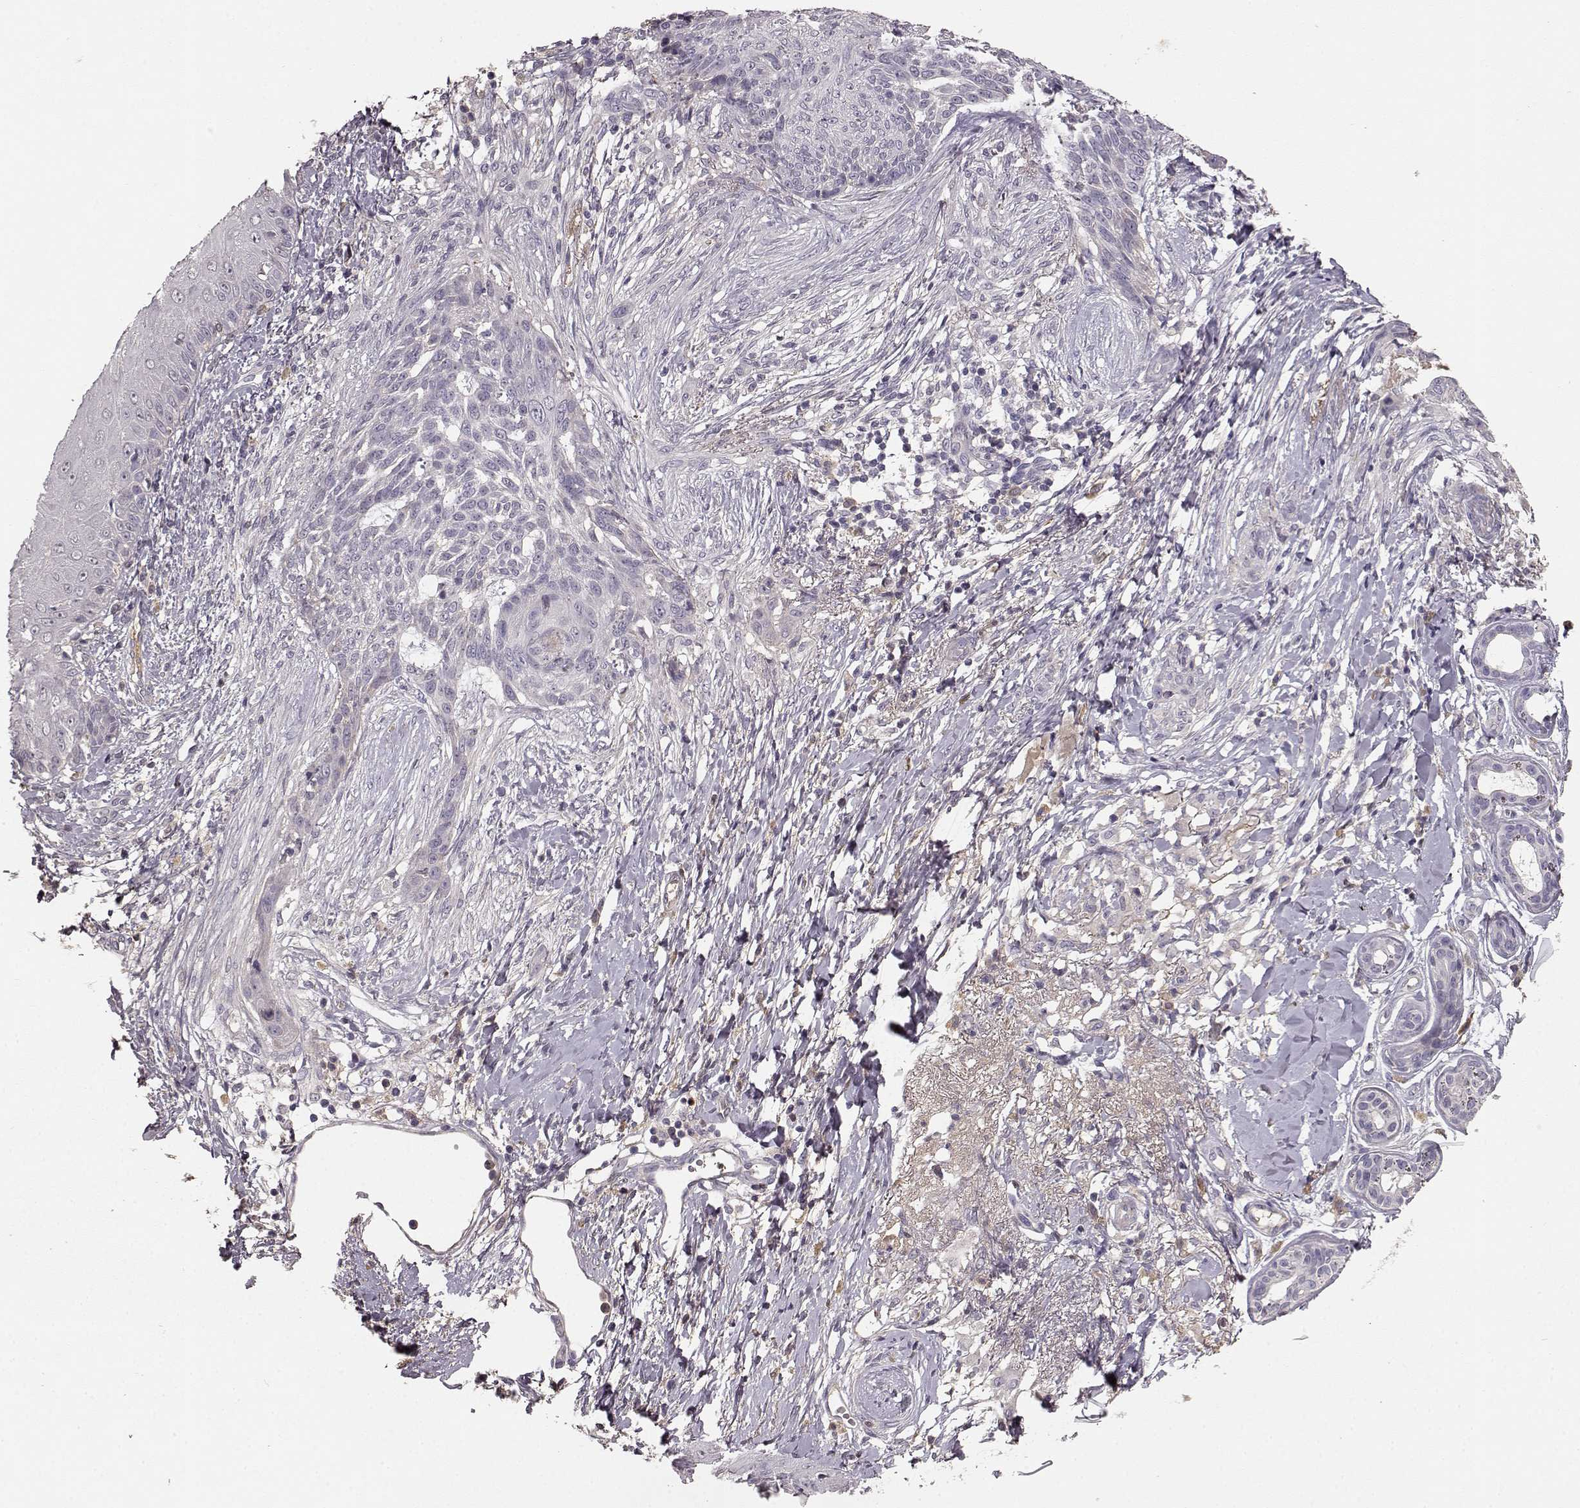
{"staining": {"intensity": "negative", "quantity": "none", "location": "none"}, "tissue": "skin cancer", "cell_type": "Tumor cells", "image_type": "cancer", "snomed": [{"axis": "morphology", "description": "Normal tissue, NOS"}, {"axis": "morphology", "description": "Basal cell carcinoma"}, {"axis": "topography", "description": "Skin"}], "caption": "Tumor cells are negative for protein expression in human skin cancer (basal cell carcinoma).", "gene": "YJEFN3", "patient": {"sex": "male", "age": 84}}